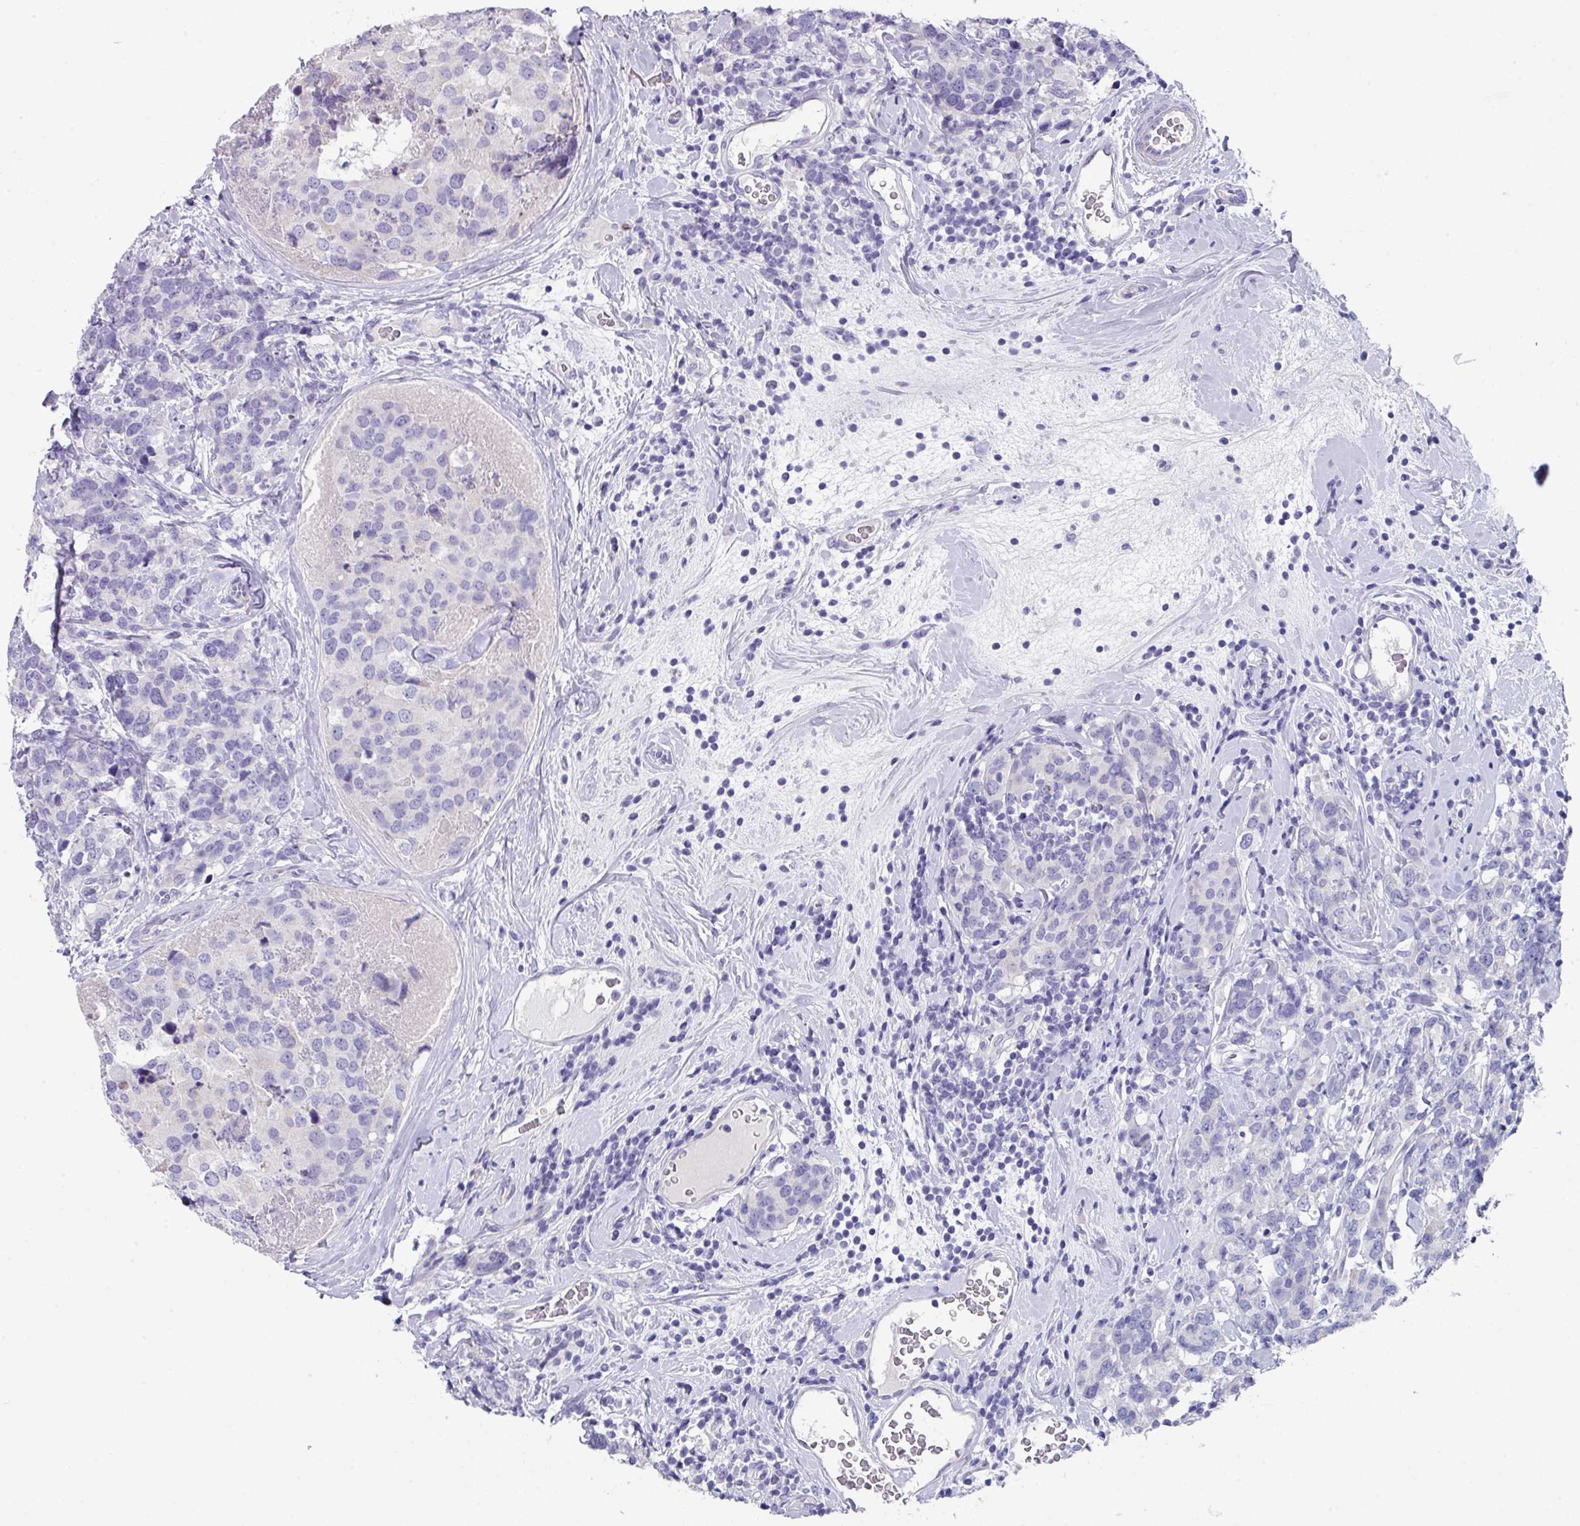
{"staining": {"intensity": "negative", "quantity": "none", "location": "none"}, "tissue": "breast cancer", "cell_type": "Tumor cells", "image_type": "cancer", "snomed": [{"axis": "morphology", "description": "Lobular carcinoma"}, {"axis": "topography", "description": "Breast"}], "caption": "An image of human breast lobular carcinoma is negative for staining in tumor cells. The staining is performed using DAB brown chromogen with nuclei counter-stained in using hematoxylin.", "gene": "DEFB115", "patient": {"sex": "female", "age": 59}}